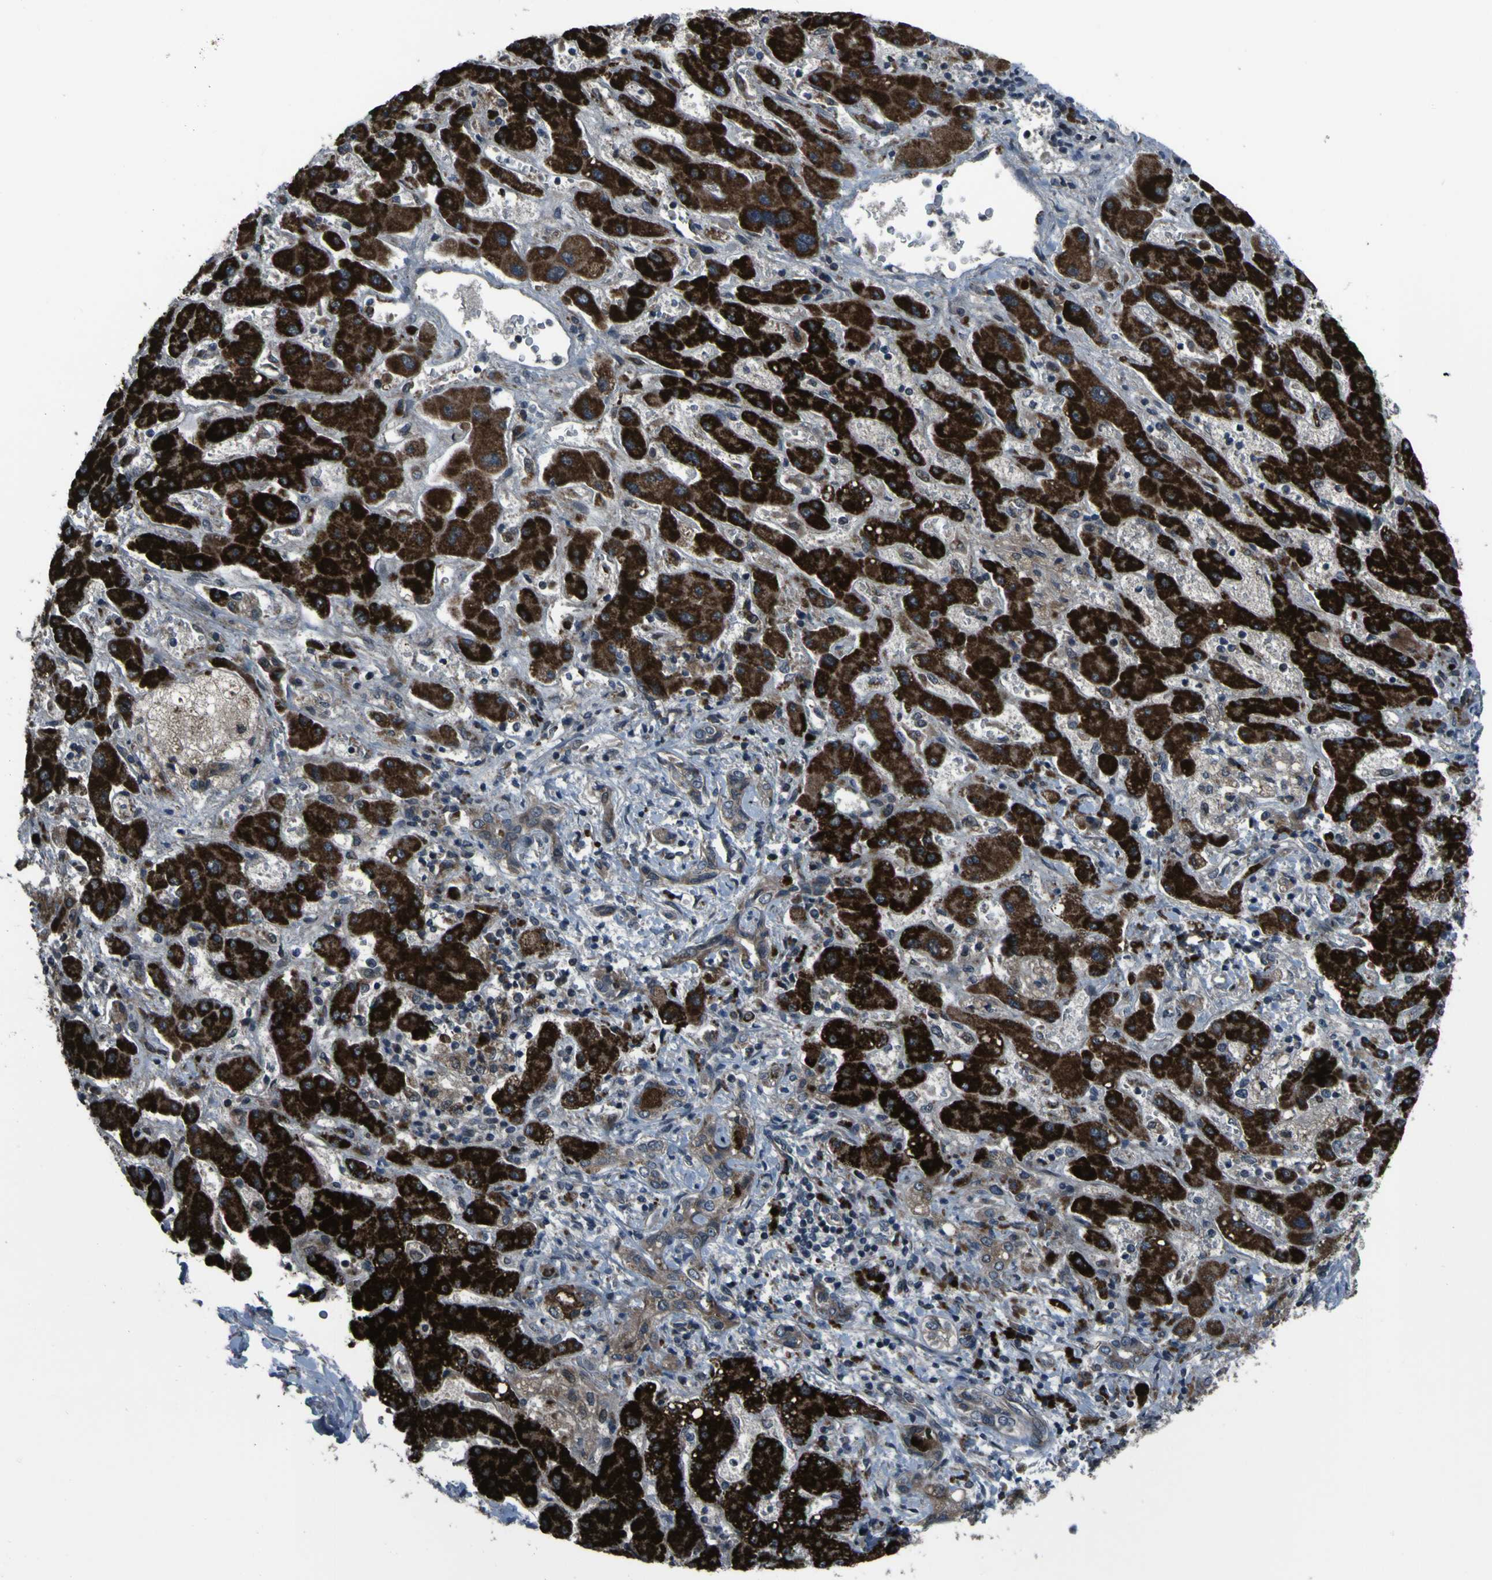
{"staining": {"intensity": "moderate", "quantity": ">75%", "location": "cytoplasmic/membranous"}, "tissue": "liver cancer", "cell_type": "Tumor cells", "image_type": "cancer", "snomed": [{"axis": "morphology", "description": "Cholangiocarcinoma"}, {"axis": "topography", "description": "Liver"}], "caption": "Immunohistochemistry image of liver cancer (cholangiocarcinoma) stained for a protein (brown), which reveals medium levels of moderate cytoplasmic/membranous expression in approximately >75% of tumor cells.", "gene": "OSTM1", "patient": {"sex": "male", "age": 50}}